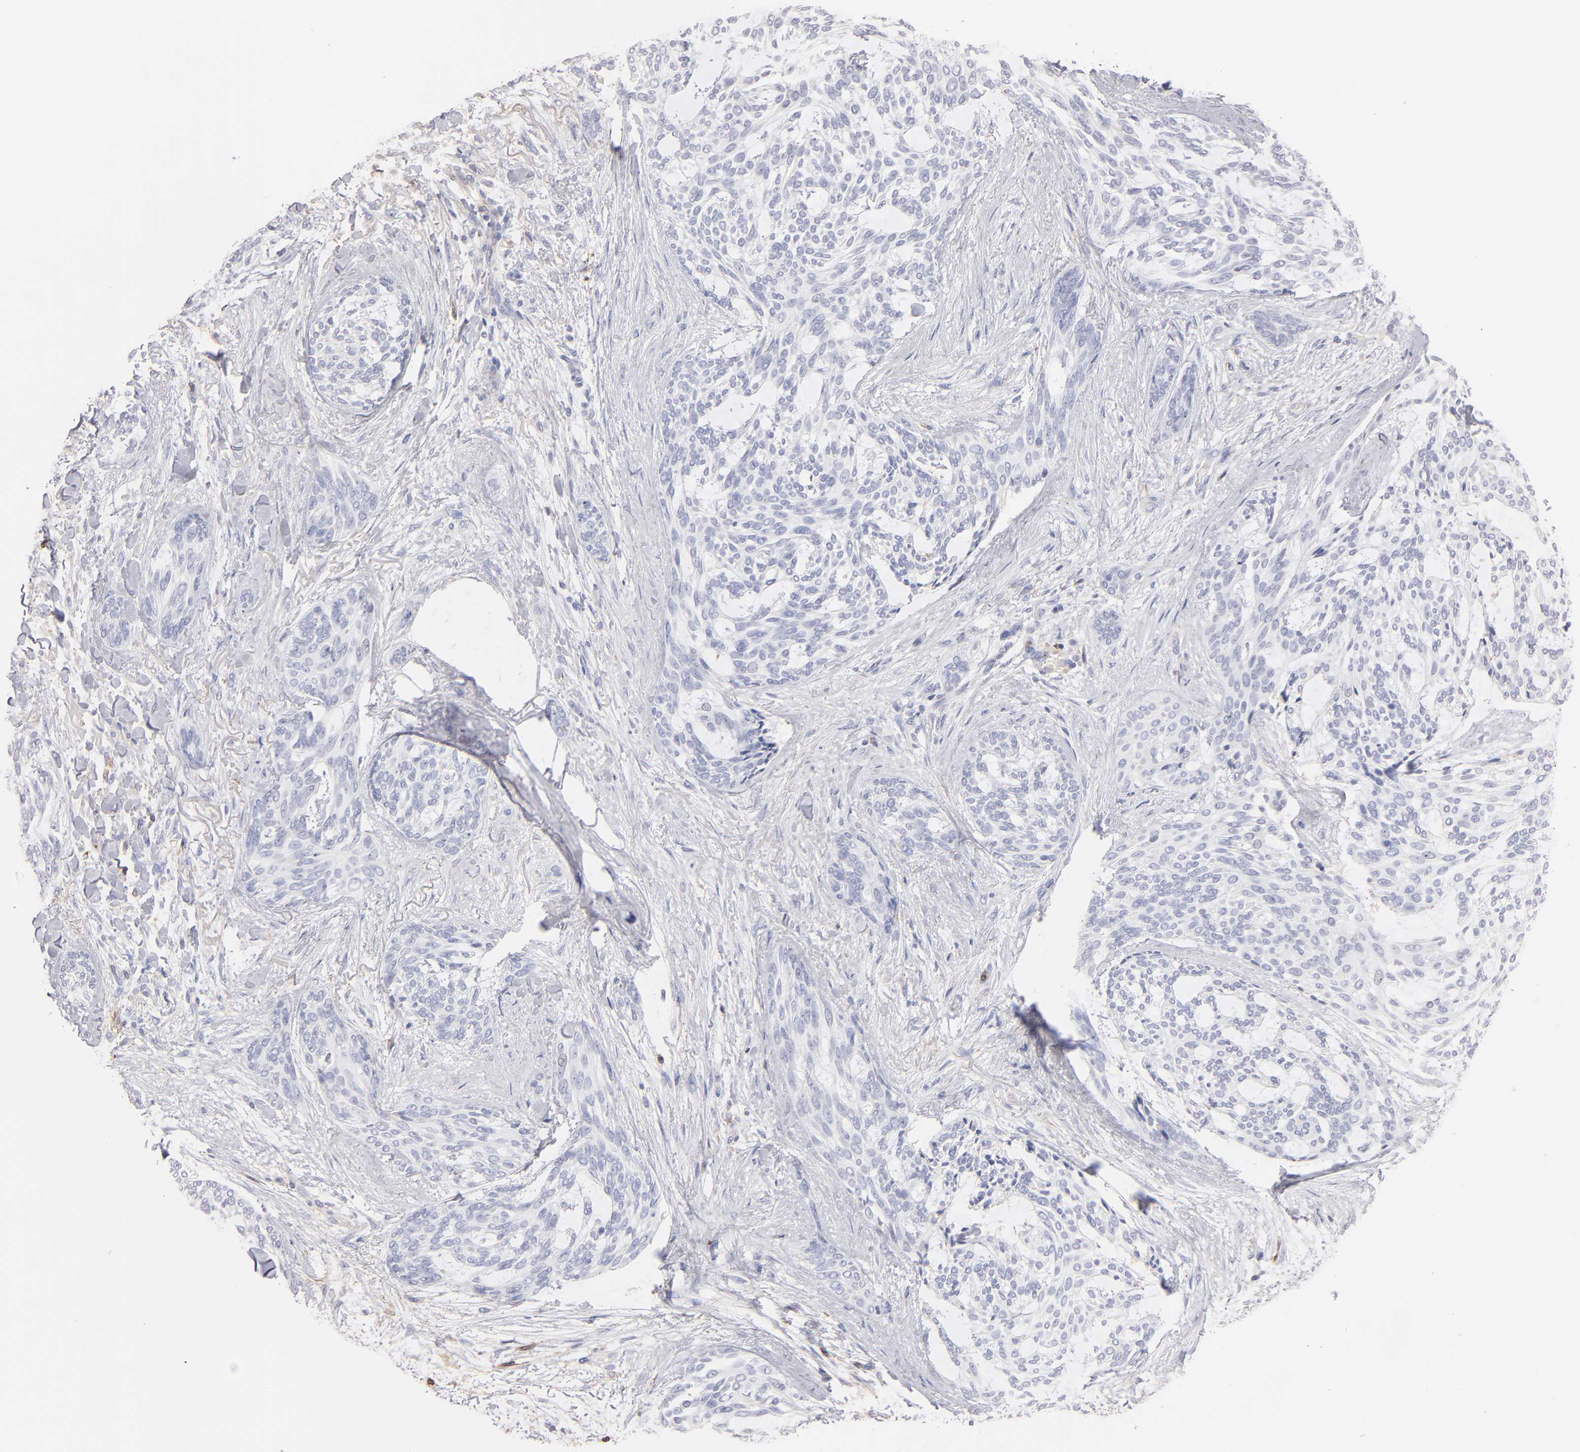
{"staining": {"intensity": "negative", "quantity": "none", "location": "none"}, "tissue": "skin cancer", "cell_type": "Tumor cells", "image_type": "cancer", "snomed": [{"axis": "morphology", "description": "Normal tissue, NOS"}, {"axis": "morphology", "description": "Basal cell carcinoma"}, {"axis": "topography", "description": "Skin"}], "caption": "Immunohistochemical staining of skin basal cell carcinoma demonstrates no significant positivity in tumor cells. The staining was performed using DAB (3,3'-diaminobenzidine) to visualize the protein expression in brown, while the nuclei were stained in blue with hematoxylin (Magnification: 20x).", "gene": "ABCB1", "patient": {"sex": "female", "age": 71}}